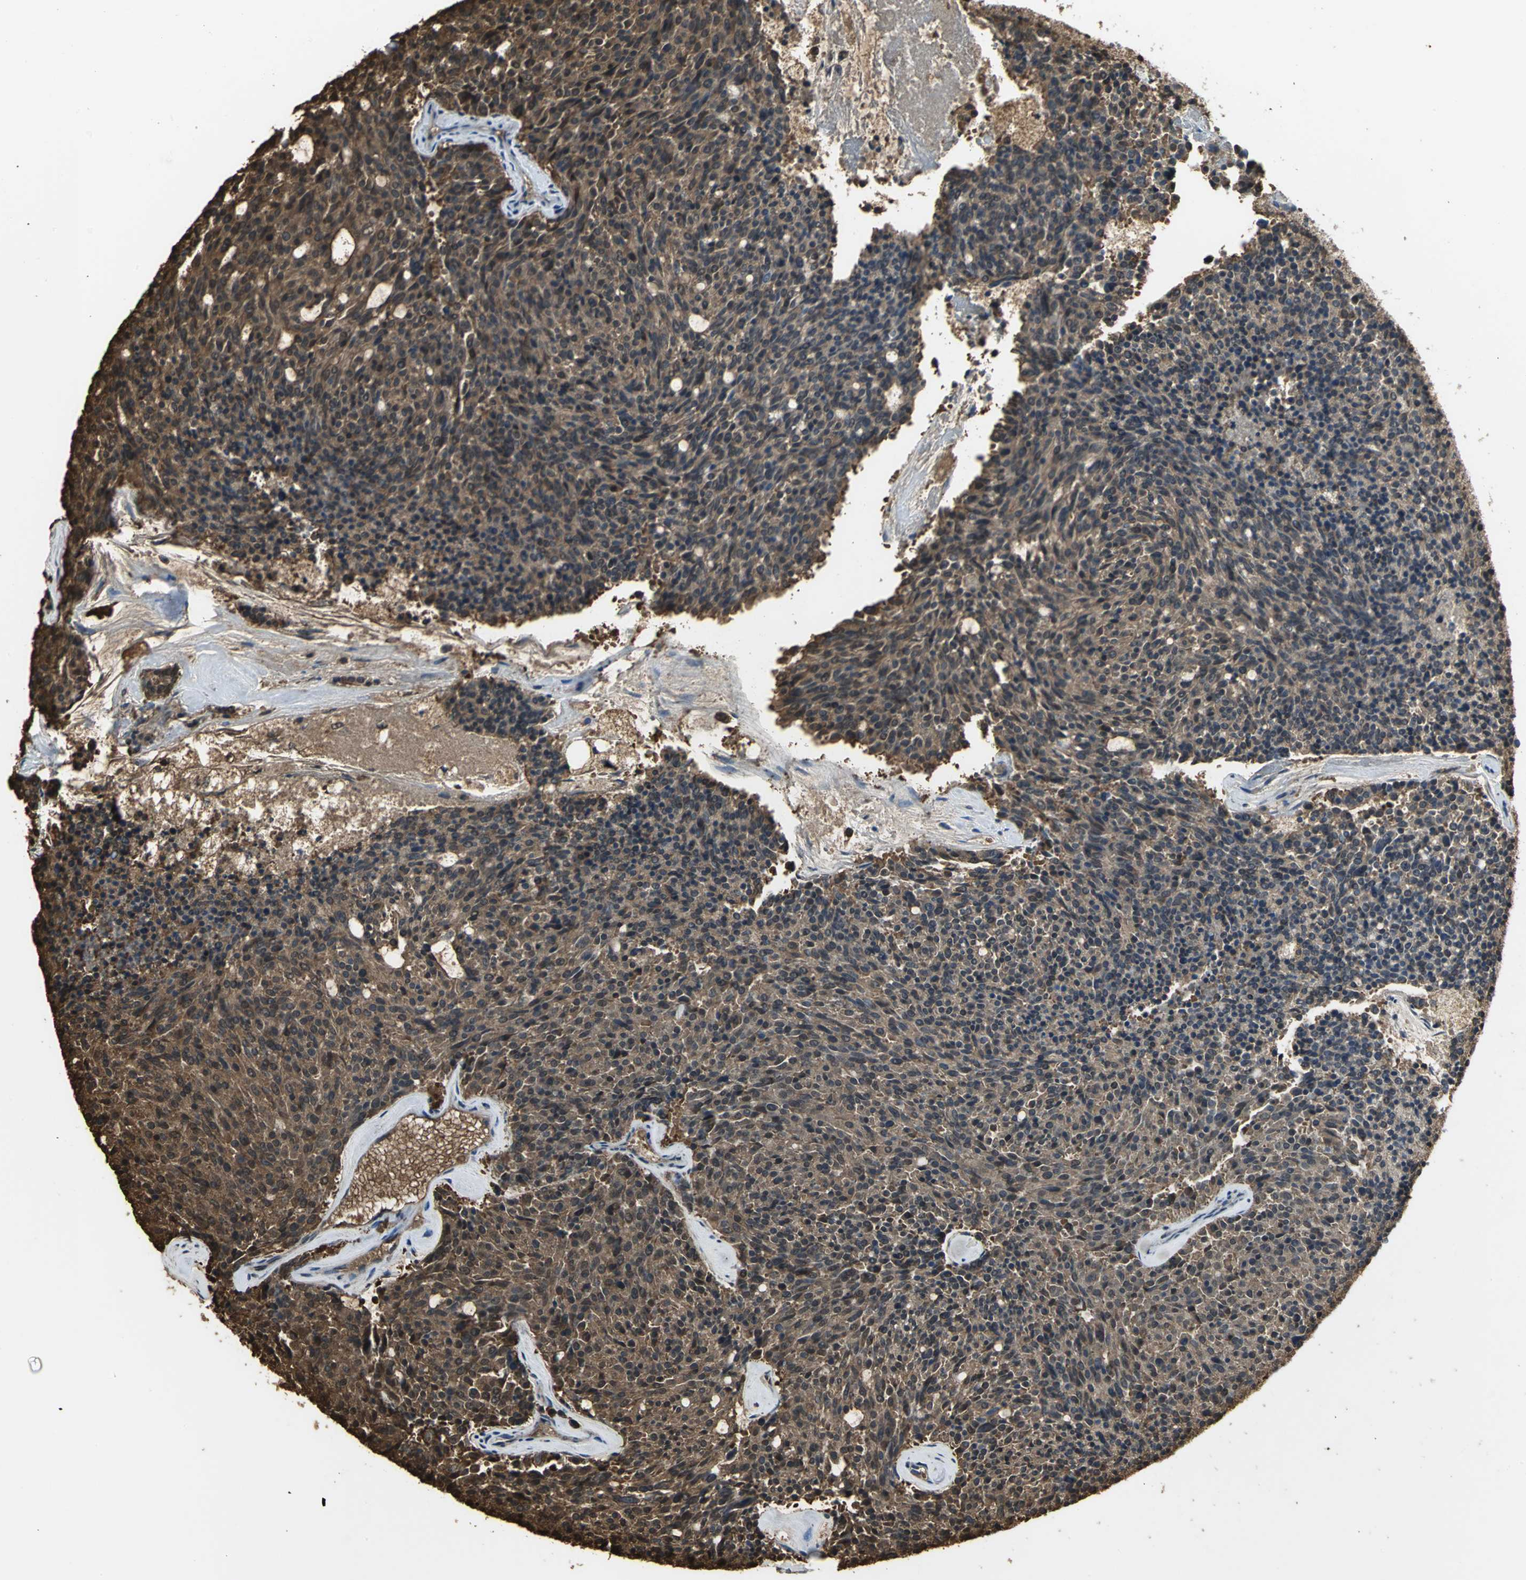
{"staining": {"intensity": "moderate", "quantity": ">75%", "location": "cytoplasmic/membranous"}, "tissue": "carcinoid", "cell_type": "Tumor cells", "image_type": "cancer", "snomed": [{"axis": "morphology", "description": "Carcinoid, malignant, NOS"}, {"axis": "topography", "description": "Pancreas"}], "caption": "Immunohistochemistry (IHC) (DAB (3,3'-diaminobenzidine)) staining of human carcinoid (malignant) displays moderate cytoplasmic/membranous protein expression in approximately >75% of tumor cells. (brown staining indicates protein expression, while blue staining denotes nuclei).", "gene": "PARK7", "patient": {"sex": "female", "age": 54}}